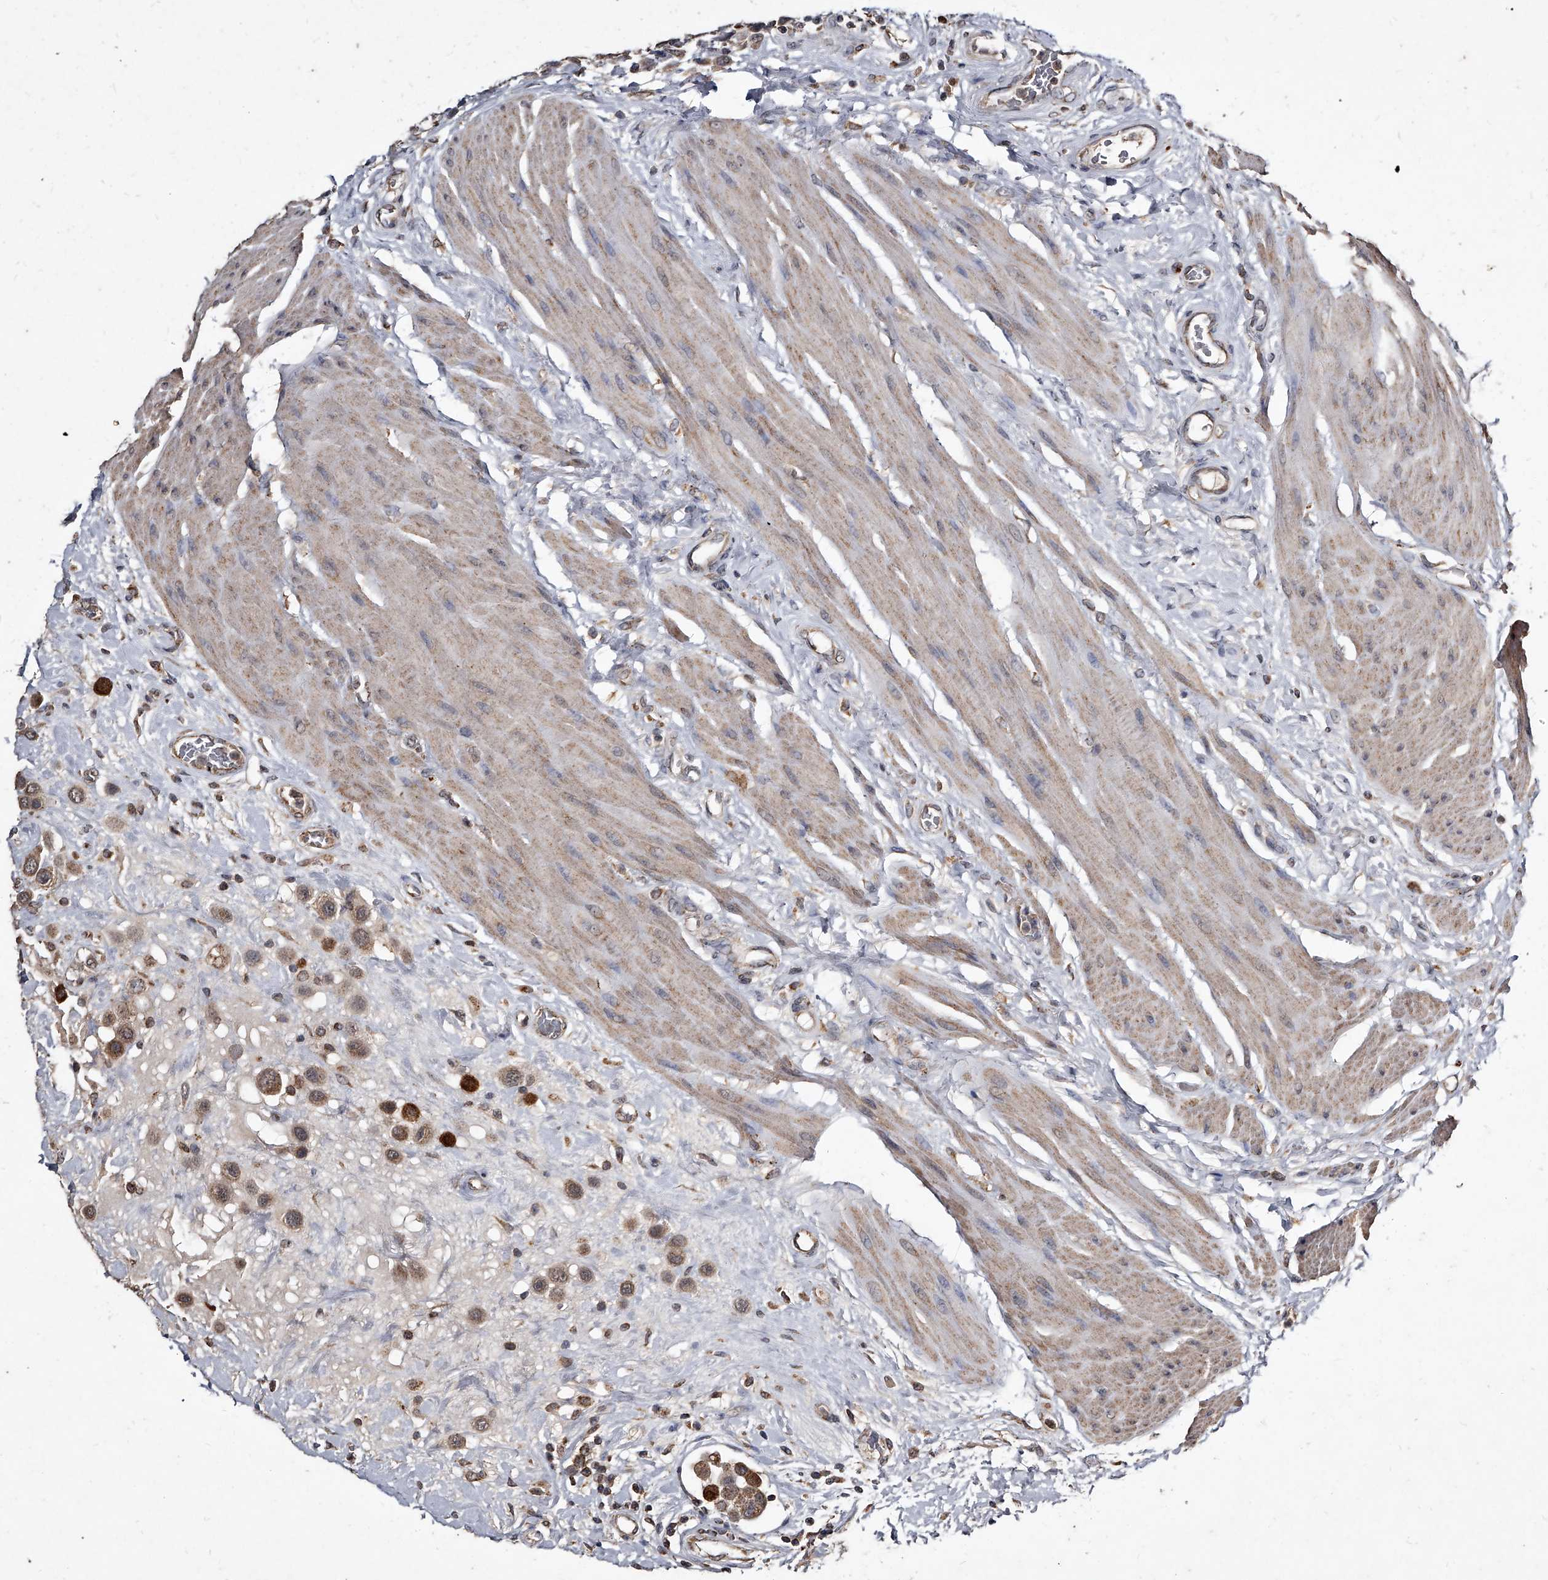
{"staining": {"intensity": "moderate", "quantity": ">75%", "location": "cytoplasmic/membranous"}, "tissue": "urothelial cancer", "cell_type": "Tumor cells", "image_type": "cancer", "snomed": [{"axis": "morphology", "description": "Urothelial carcinoma, High grade"}, {"axis": "topography", "description": "Urinary bladder"}], "caption": "High-grade urothelial carcinoma tissue reveals moderate cytoplasmic/membranous positivity in about >75% of tumor cells, visualized by immunohistochemistry.", "gene": "GPR183", "patient": {"sex": "male", "age": 50}}